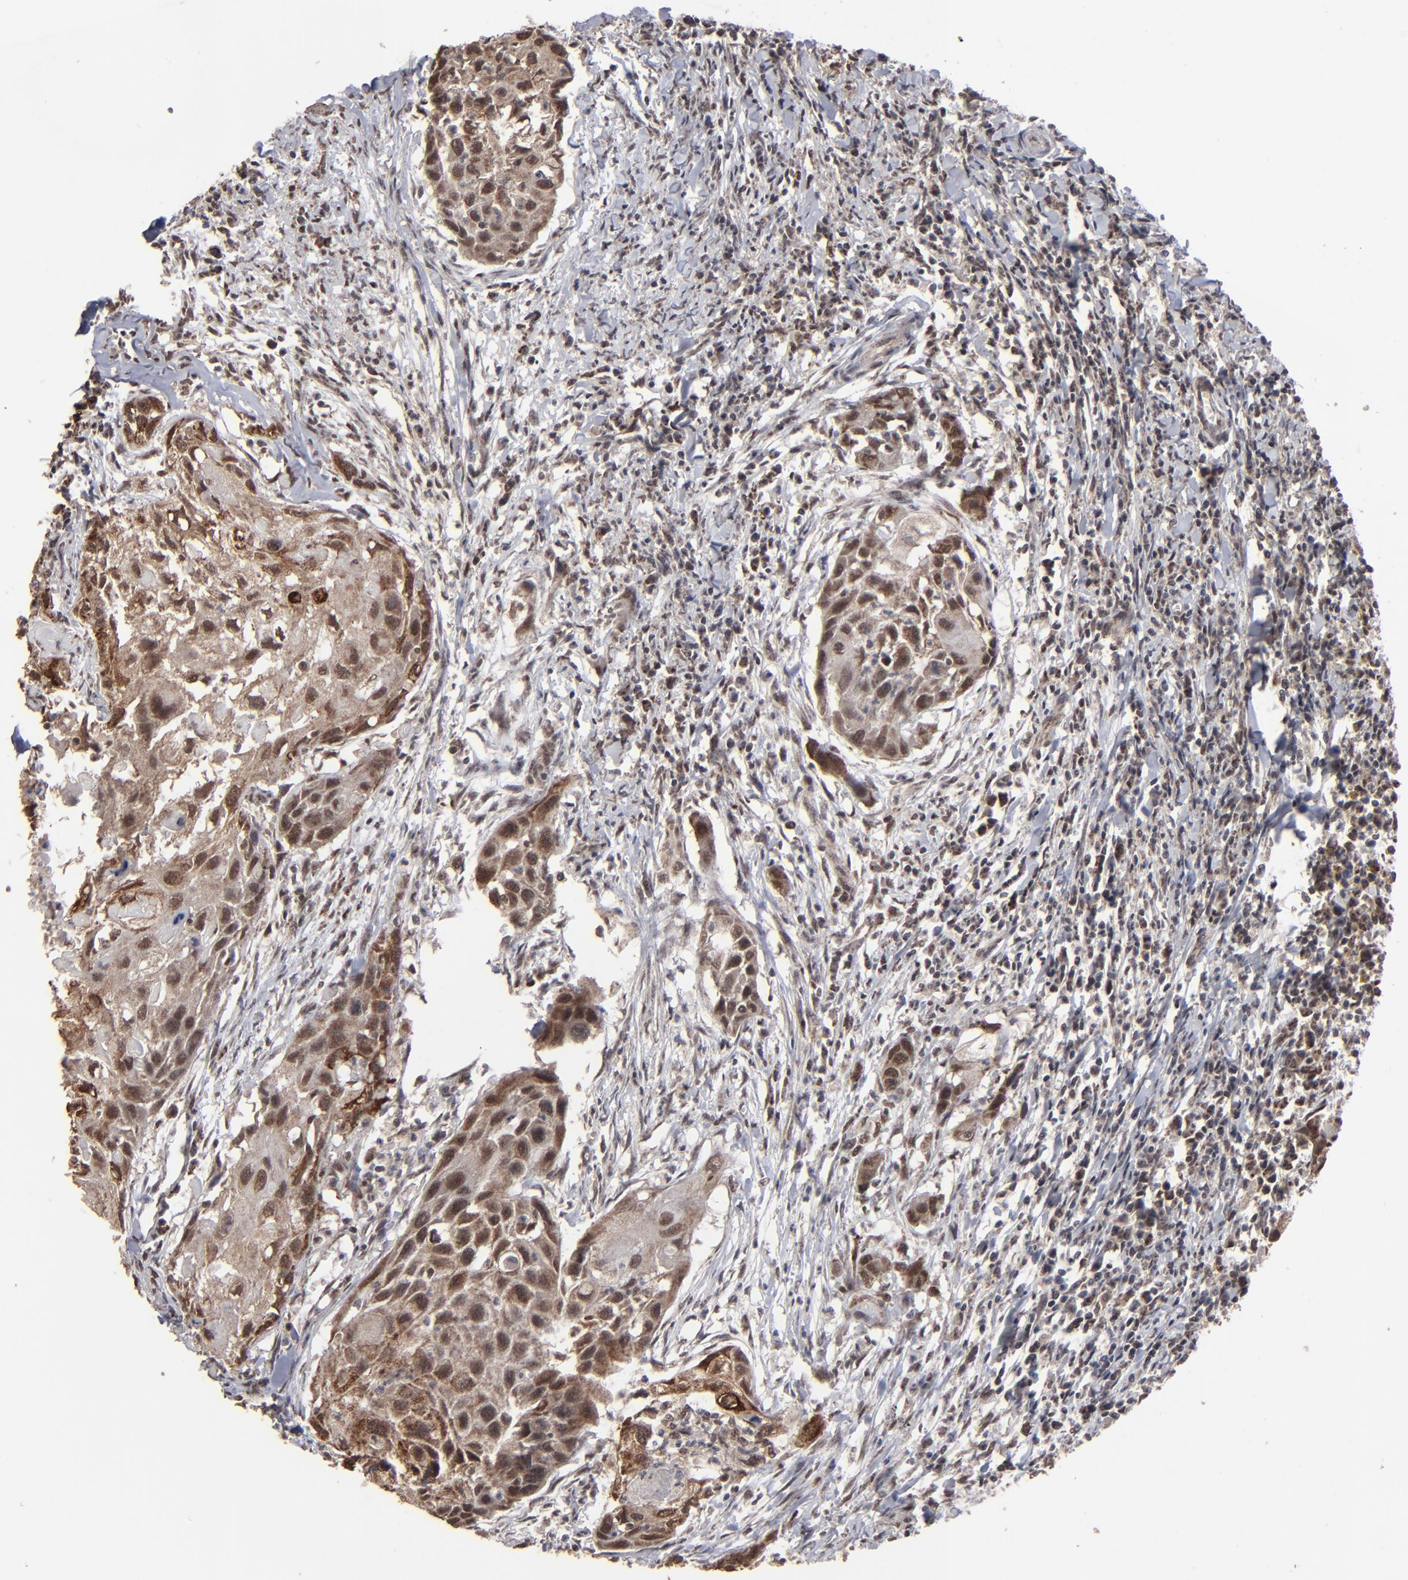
{"staining": {"intensity": "moderate", "quantity": ">75%", "location": "cytoplasmic/membranous,nuclear"}, "tissue": "head and neck cancer", "cell_type": "Tumor cells", "image_type": "cancer", "snomed": [{"axis": "morphology", "description": "Squamous cell carcinoma, NOS"}, {"axis": "topography", "description": "Head-Neck"}], "caption": "A micrograph of human head and neck squamous cell carcinoma stained for a protein shows moderate cytoplasmic/membranous and nuclear brown staining in tumor cells. (DAB (3,3'-diaminobenzidine) IHC, brown staining for protein, blue staining for nuclei).", "gene": "BNIP3", "patient": {"sex": "male", "age": 64}}